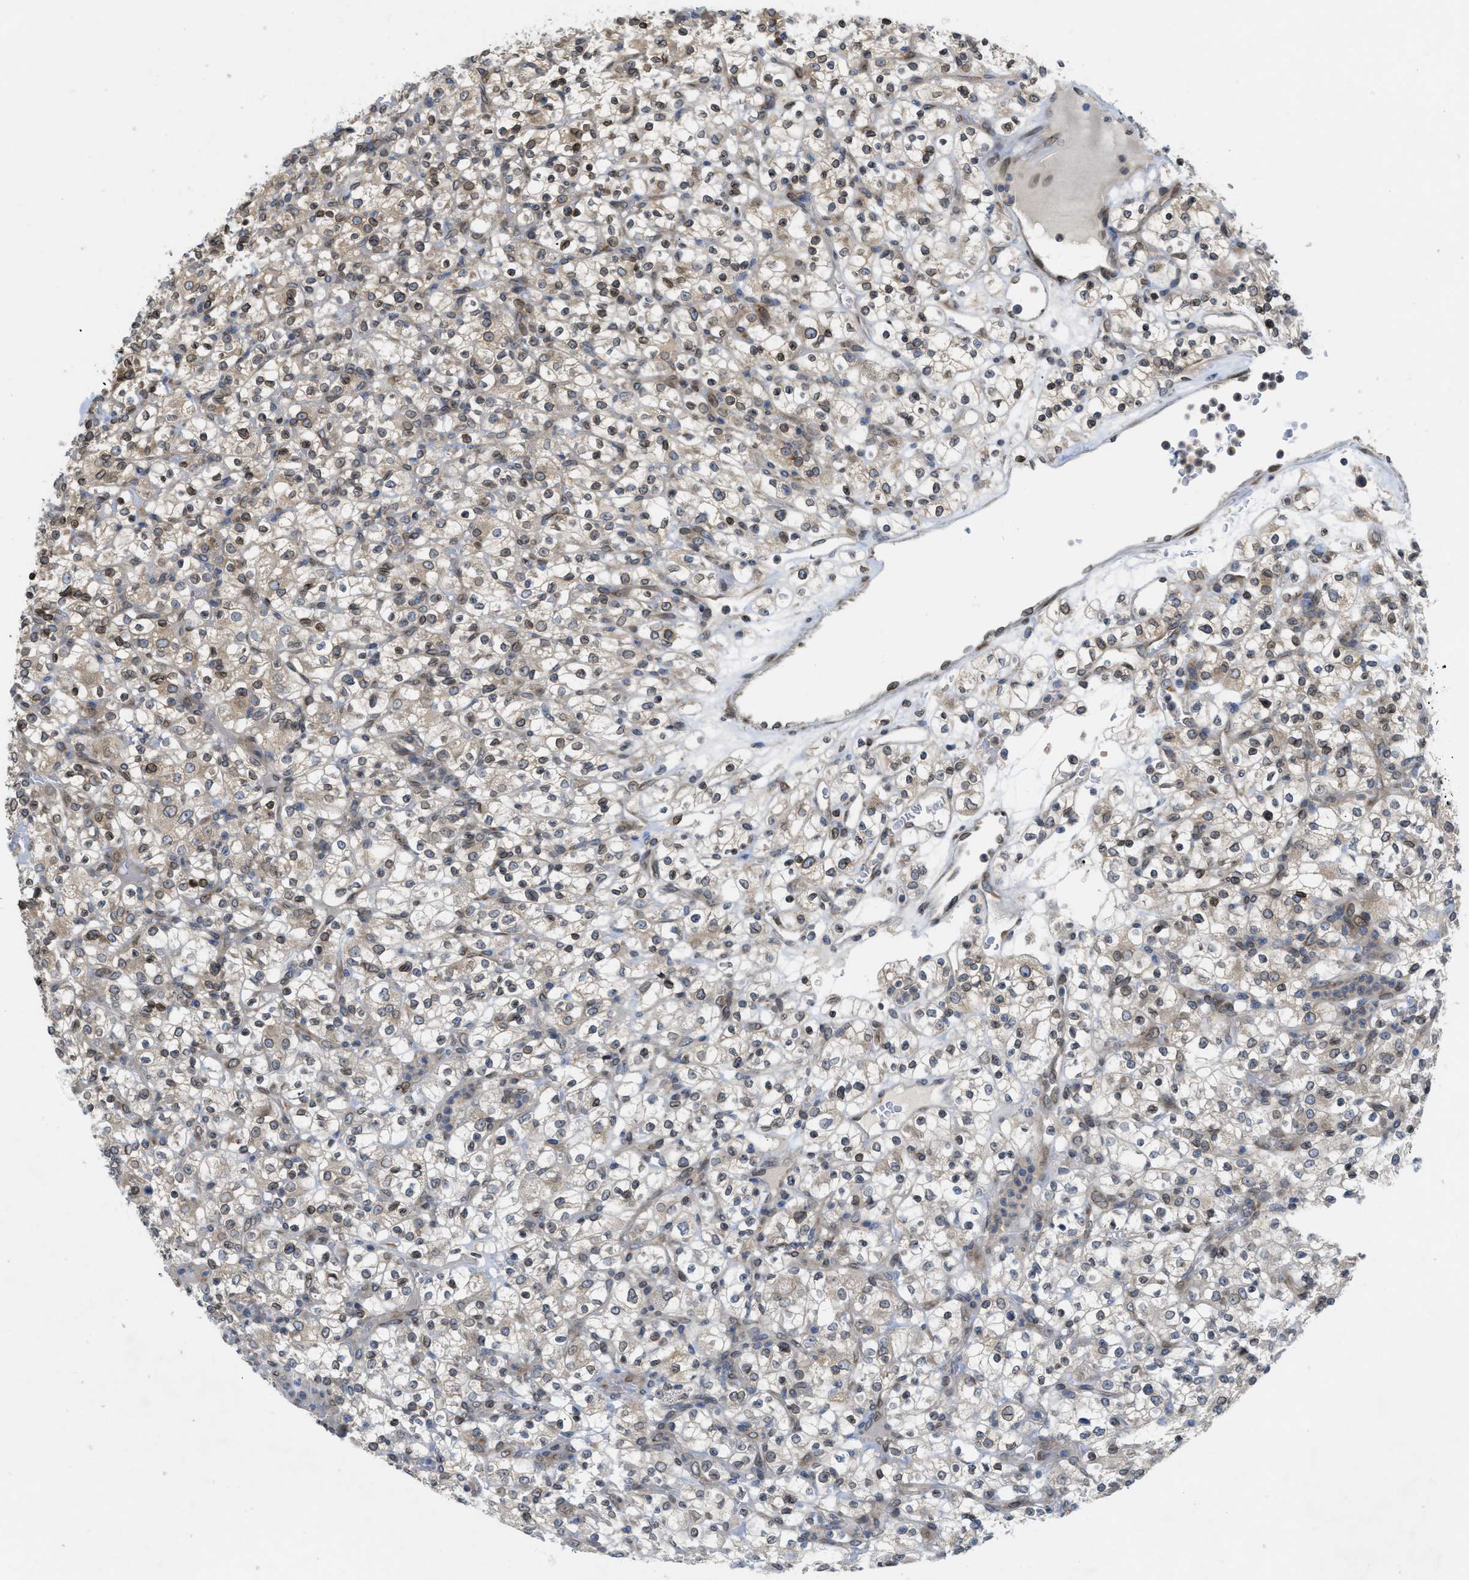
{"staining": {"intensity": "moderate", "quantity": ">75%", "location": "cytoplasmic/membranous,nuclear"}, "tissue": "renal cancer", "cell_type": "Tumor cells", "image_type": "cancer", "snomed": [{"axis": "morphology", "description": "Normal tissue, NOS"}, {"axis": "morphology", "description": "Adenocarcinoma, NOS"}, {"axis": "topography", "description": "Kidney"}], "caption": "Human renal cancer stained with a brown dye exhibits moderate cytoplasmic/membranous and nuclear positive staining in about >75% of tumor cells.", "gene": "EIF2AK3", "patient": {"sex": "female", "age": 72}}